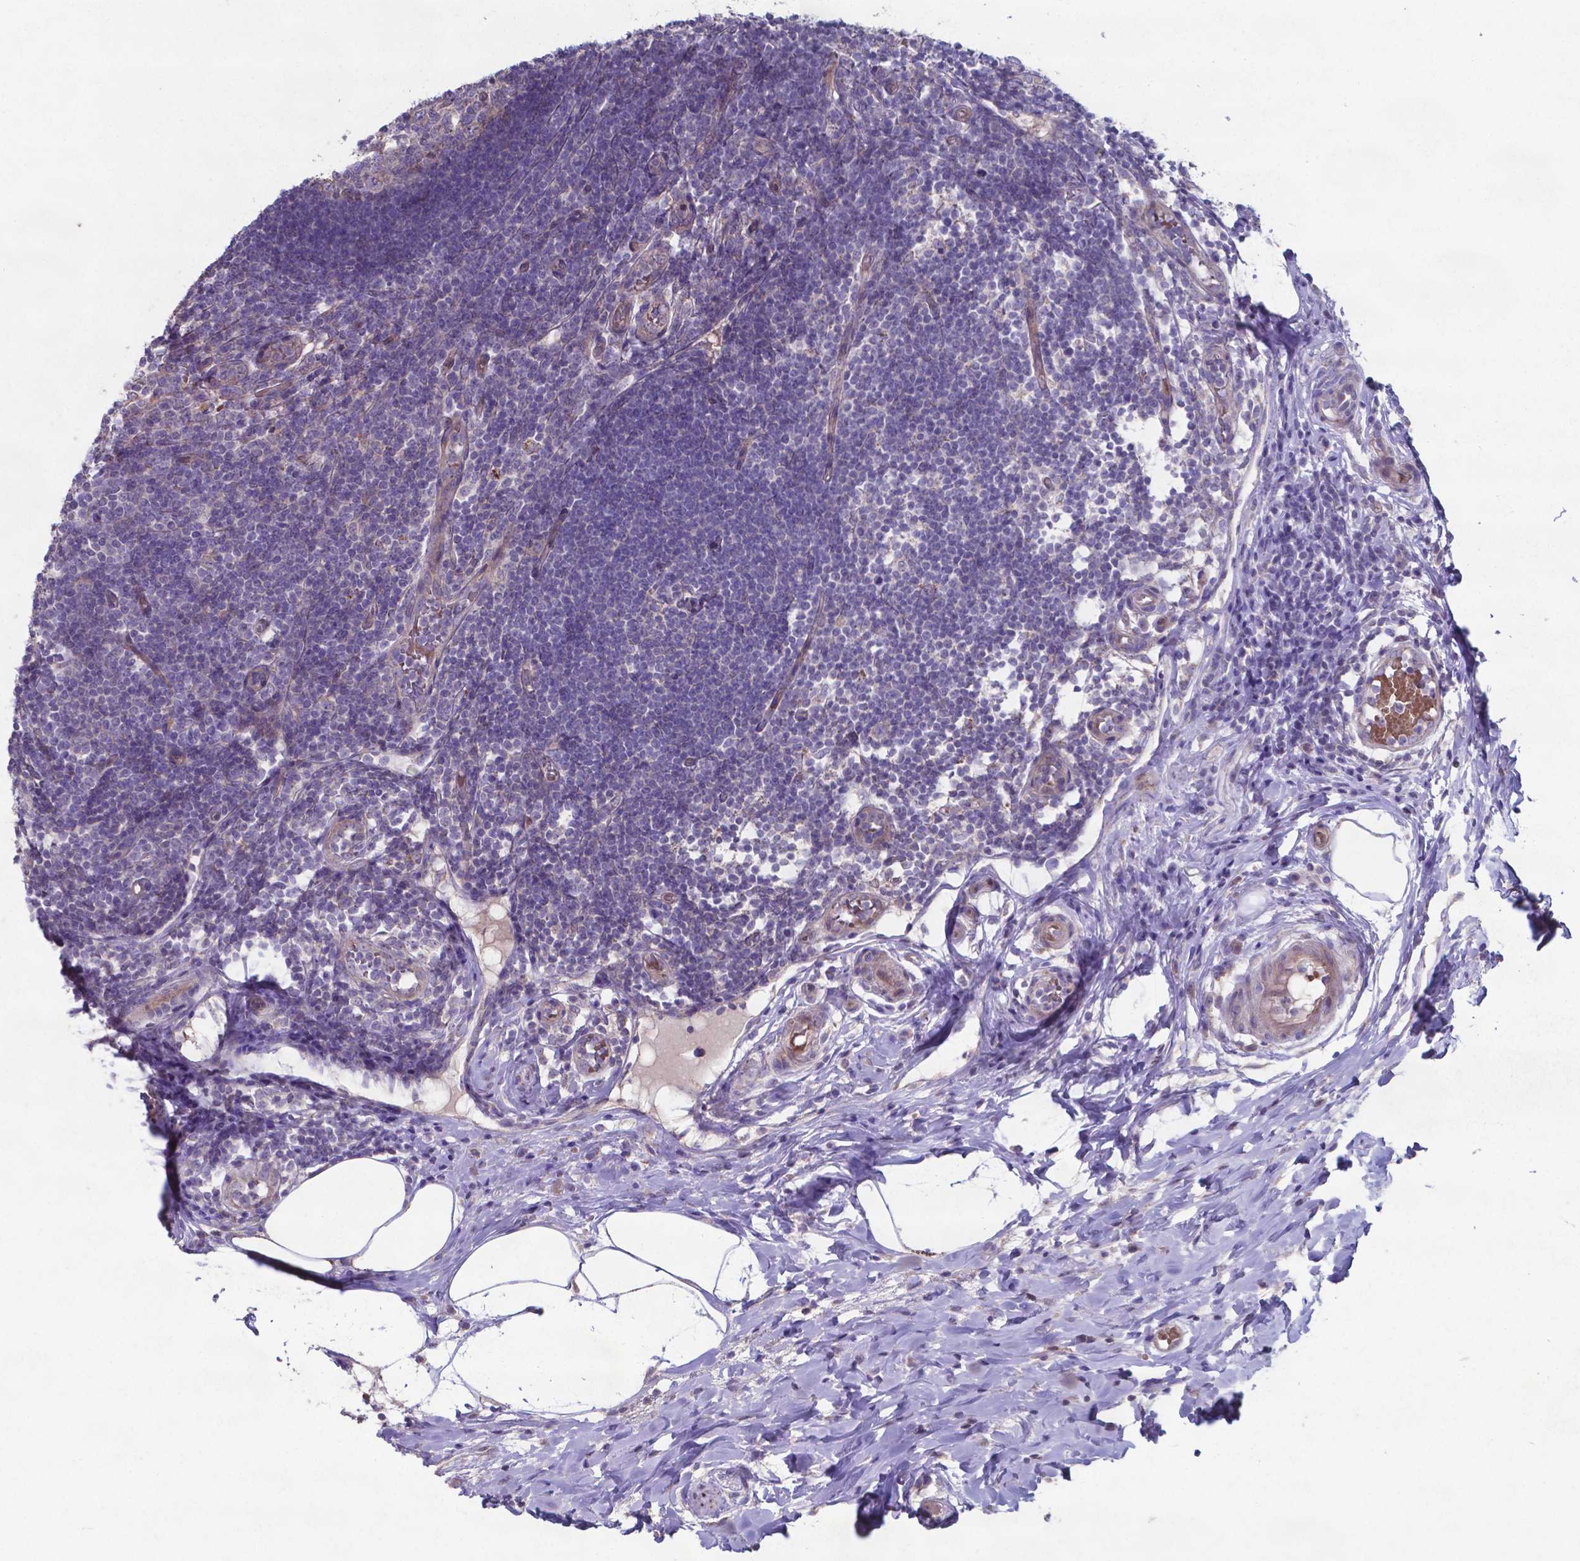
{"staining": {"intensity": "strong", "quantity": ">75%", "location": "cytoplasmic/membranous"}, "tissue": "appendix", "cell_type": "Glandular cells", "image_type": "normal", "snomed": [{"axis": "morphology", "description": "Normal tissue, NOS"}, {"axis": "morphology", "description": "Inflammation, NOS"}, {"axis": "topography", "description": "Appendix"}], "caption": "Protein analysis of normal appendix demonstrates strong cytoplasmic/membranous positivity in approximately >75% of glandular cells.", "gene": "TYRO3", "patient": {"sex": "male", "age": 16}}